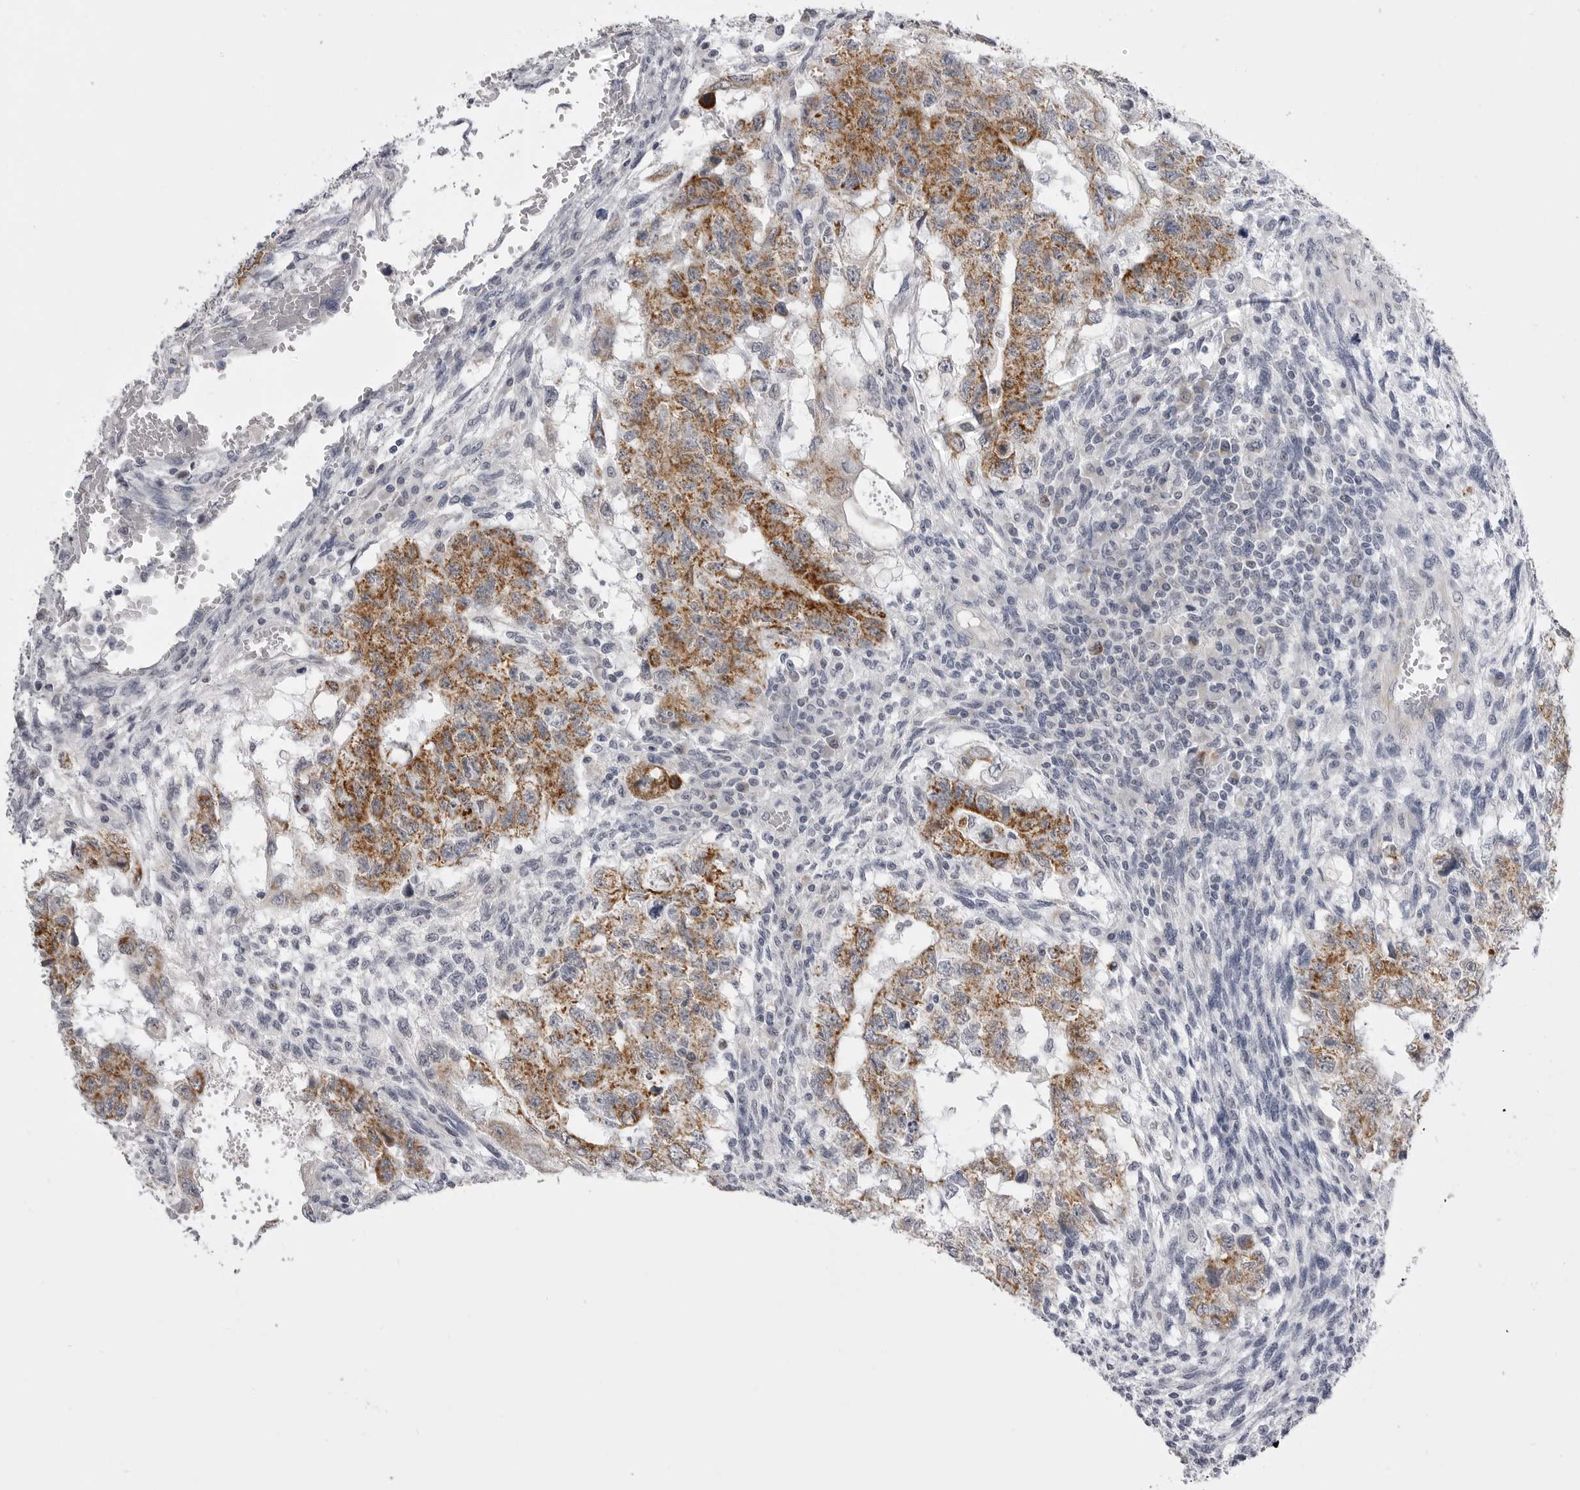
{"staining": {"intensity": "moderate", "quantity": ">75%", "location": "cytoplasmic/membranous"}, "tissue": "testis cancer", "cell_type": "Tumor cells", "image_type": "cancer", "snomed": [{"axis": "morphology", "description": "Normal tissue, NOS"}, {"axis": "morphology", "description": "Carcinoma, Embryonal, NOS"}, {"axis": "topography", "description": "Testis"}], "caption": "Immunohistochemical staining of testis embryonal carcinoma reveals medium levels of moderate cytoplasmic/membranous expression in approximately >75% of tumor cells.", "gene": "TUFM", "patient": {"sex": "male", "age": 36}}